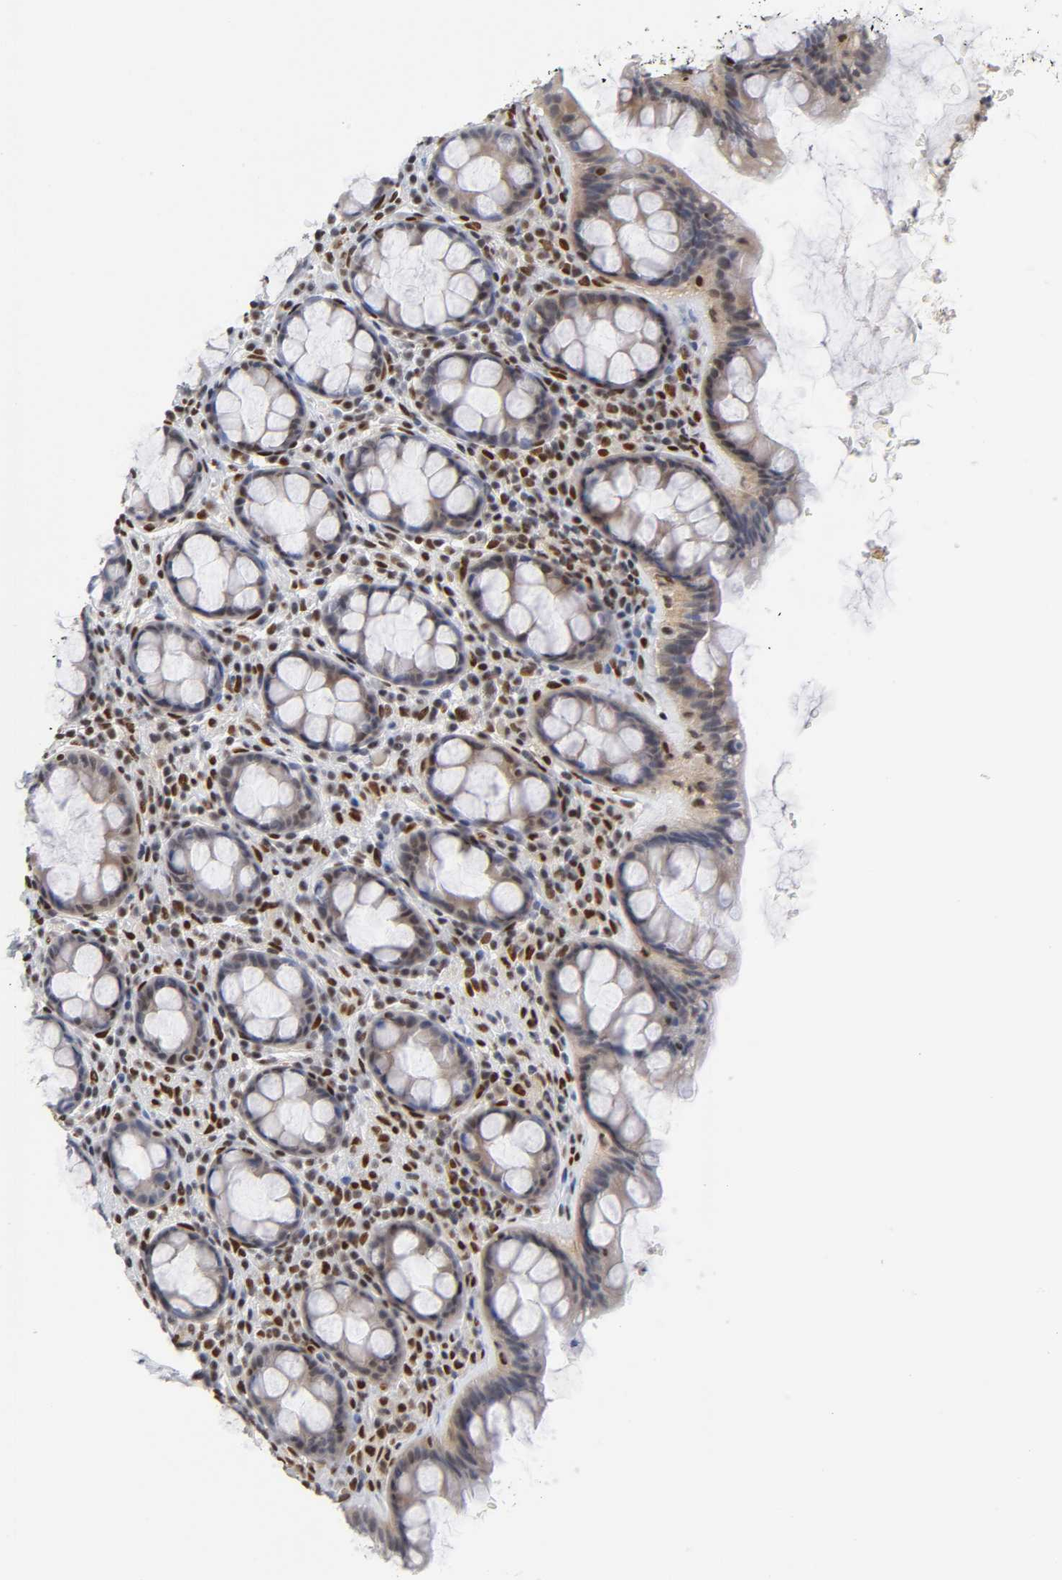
{"staining": {"intensity": "moderate", "quantity": "25%-75%", "location": "cytoplasmic/membranous"}, "tissue": "rectum", "cell_type": "Glandular cells", "image_type": "normal", "snomed": [{"axis": "morphology", "description": "Normal tissue, NOS"}, {"axis": "topography", "description": "Rectum"}], "caption": "DAB (3,3'-diaminobenzidine) immunohistochemical staining of unremarkable human rectum demonstrates moderate cytoplasmic/membranous protein staining in about 25%-75% of glandular cells.", "gene": "NR3C1", "patient": {"sex": "male", "age": 92}}